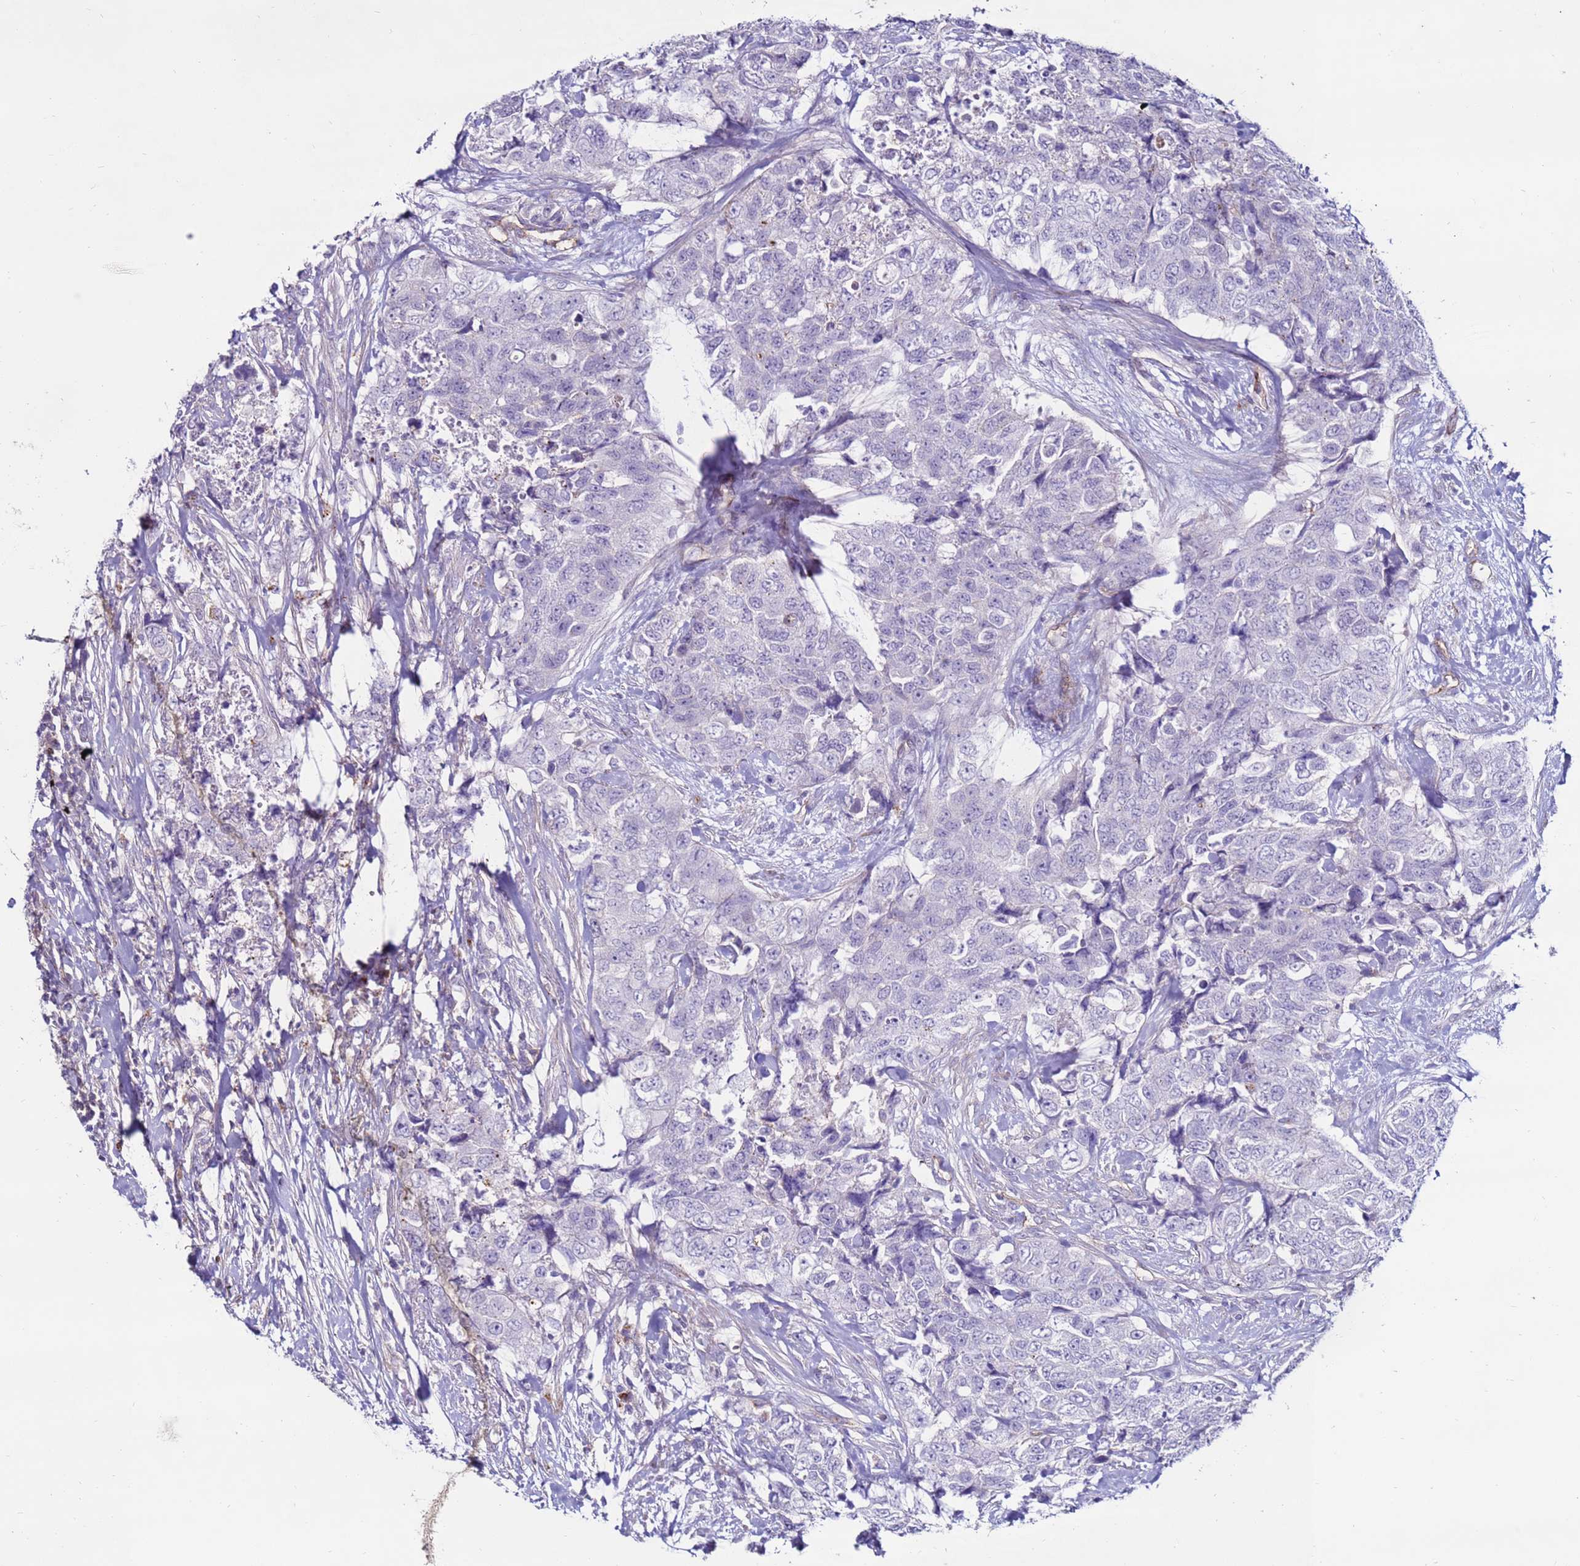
{"staining": {"intensity": "negative", "quantity": "none", "location": "none"}, "tissue": "urothelial cancer", "cell_type": "Tumor cells", "image_type": "cancer", "snomed": [{"axis": "morphology", "description": "Urothelial carcinoma, High grade"}, {"axis": "topography", "description": "Urinary bladder"}], "caption": "High-grade urothelial carcinoma was stained to show a protein in brown. There is no significant expression in tumor cells.", "gene": "CLEC4M", "patient": {"sex": "female", "age": 78}}